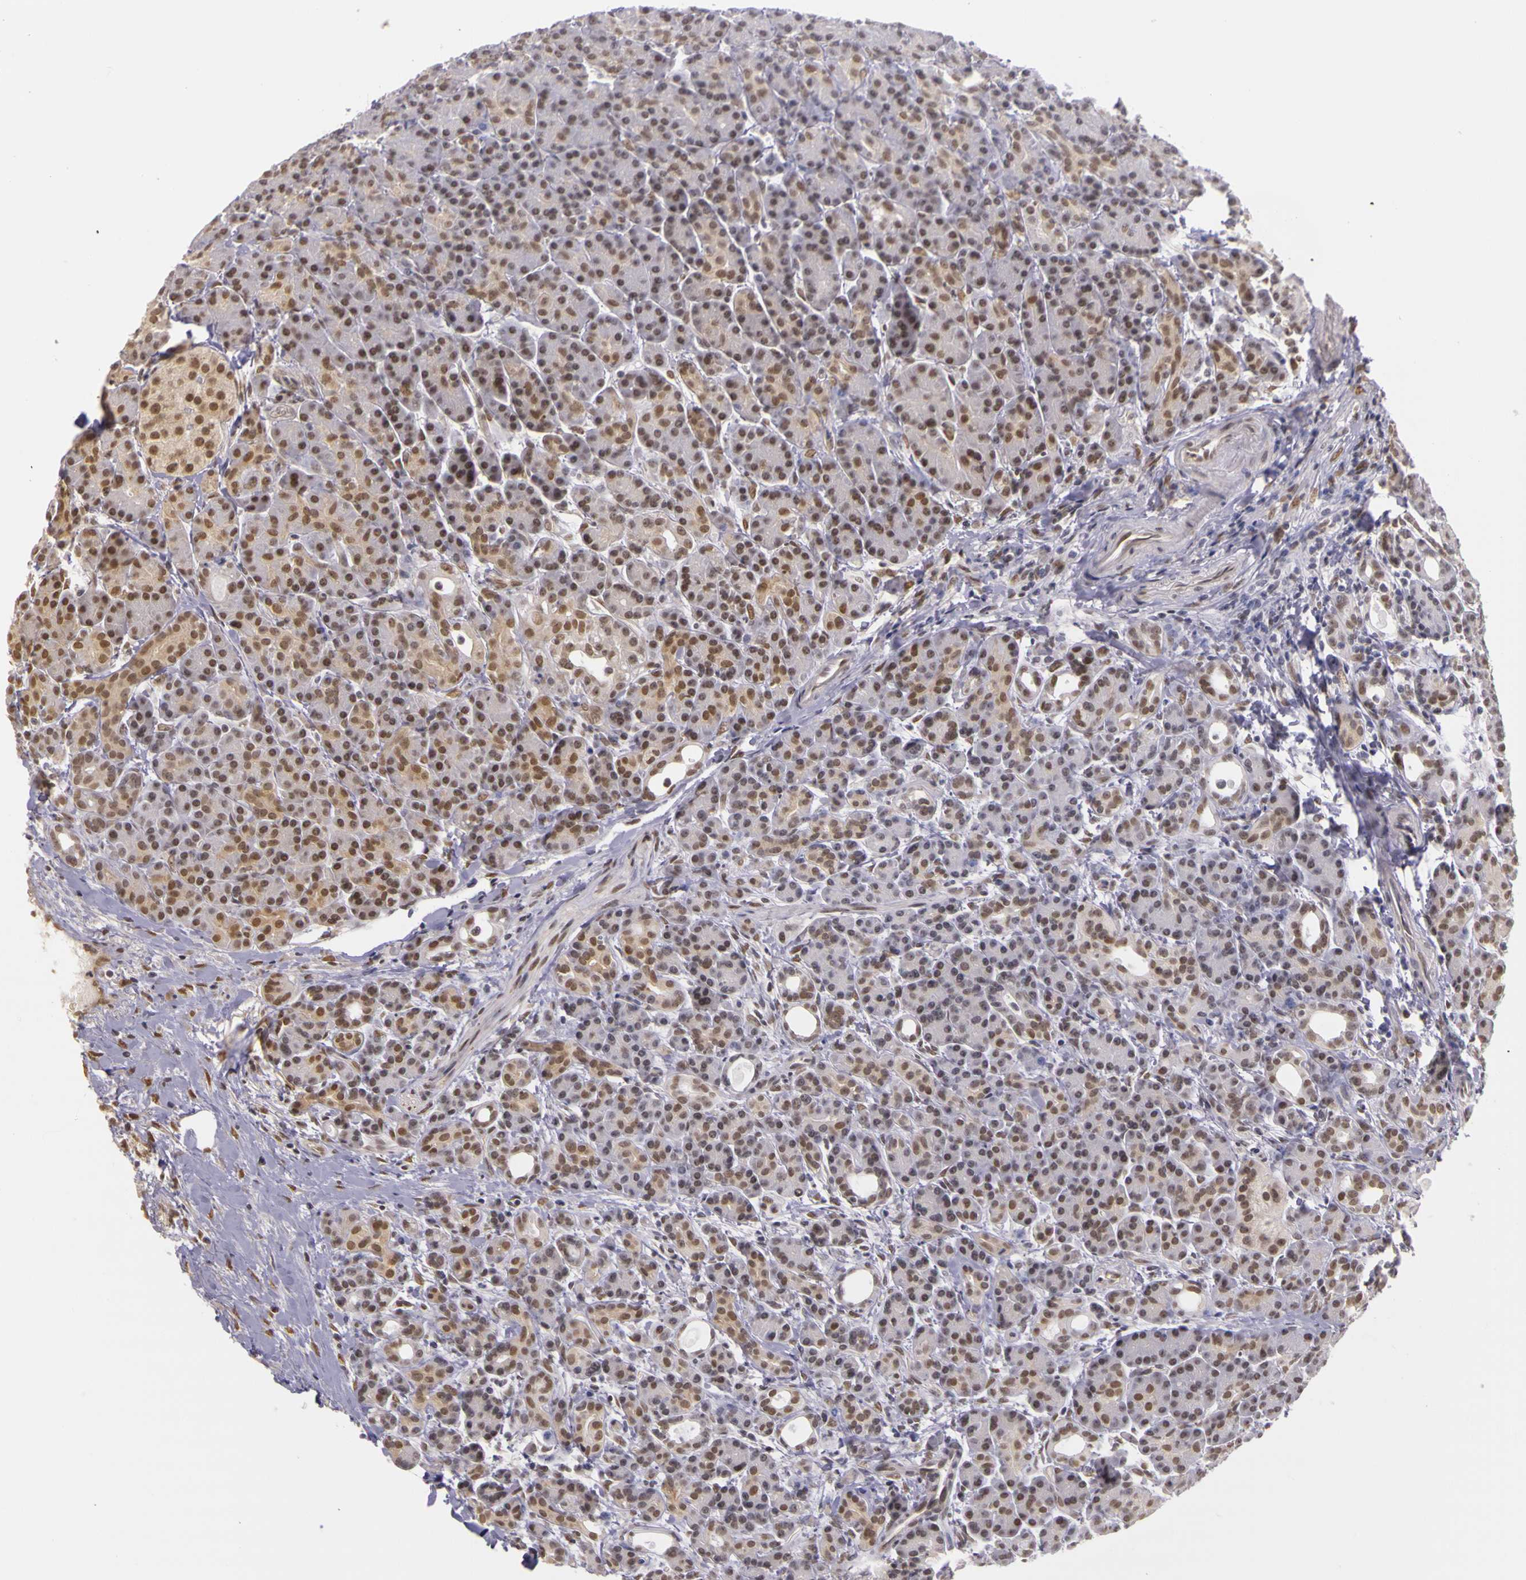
{"staining": {"intensity": "moderate", "quantity": "25%-75%", "location": "cytoplasmic/membranous"}, "tissue": "pancreas", "cell_type": "Exocrine glandular cells", "image_type": "normal", "snomed": [{"axis": "morphology", "description": "Normal tissue, NOS"}, {"axis": "topography", "description": "Pancreas"}], "caption": "An image of pancreas stained for a protein displays moderate cytoplasmic/membranous brown staining in exocrine glandular cells. (DAB (3,3'-diaminobenzidine) IHC with brightfield microscopy, high magnification).", "gene": "WDR13", "patient": {"sex": "female", "age": 77}}